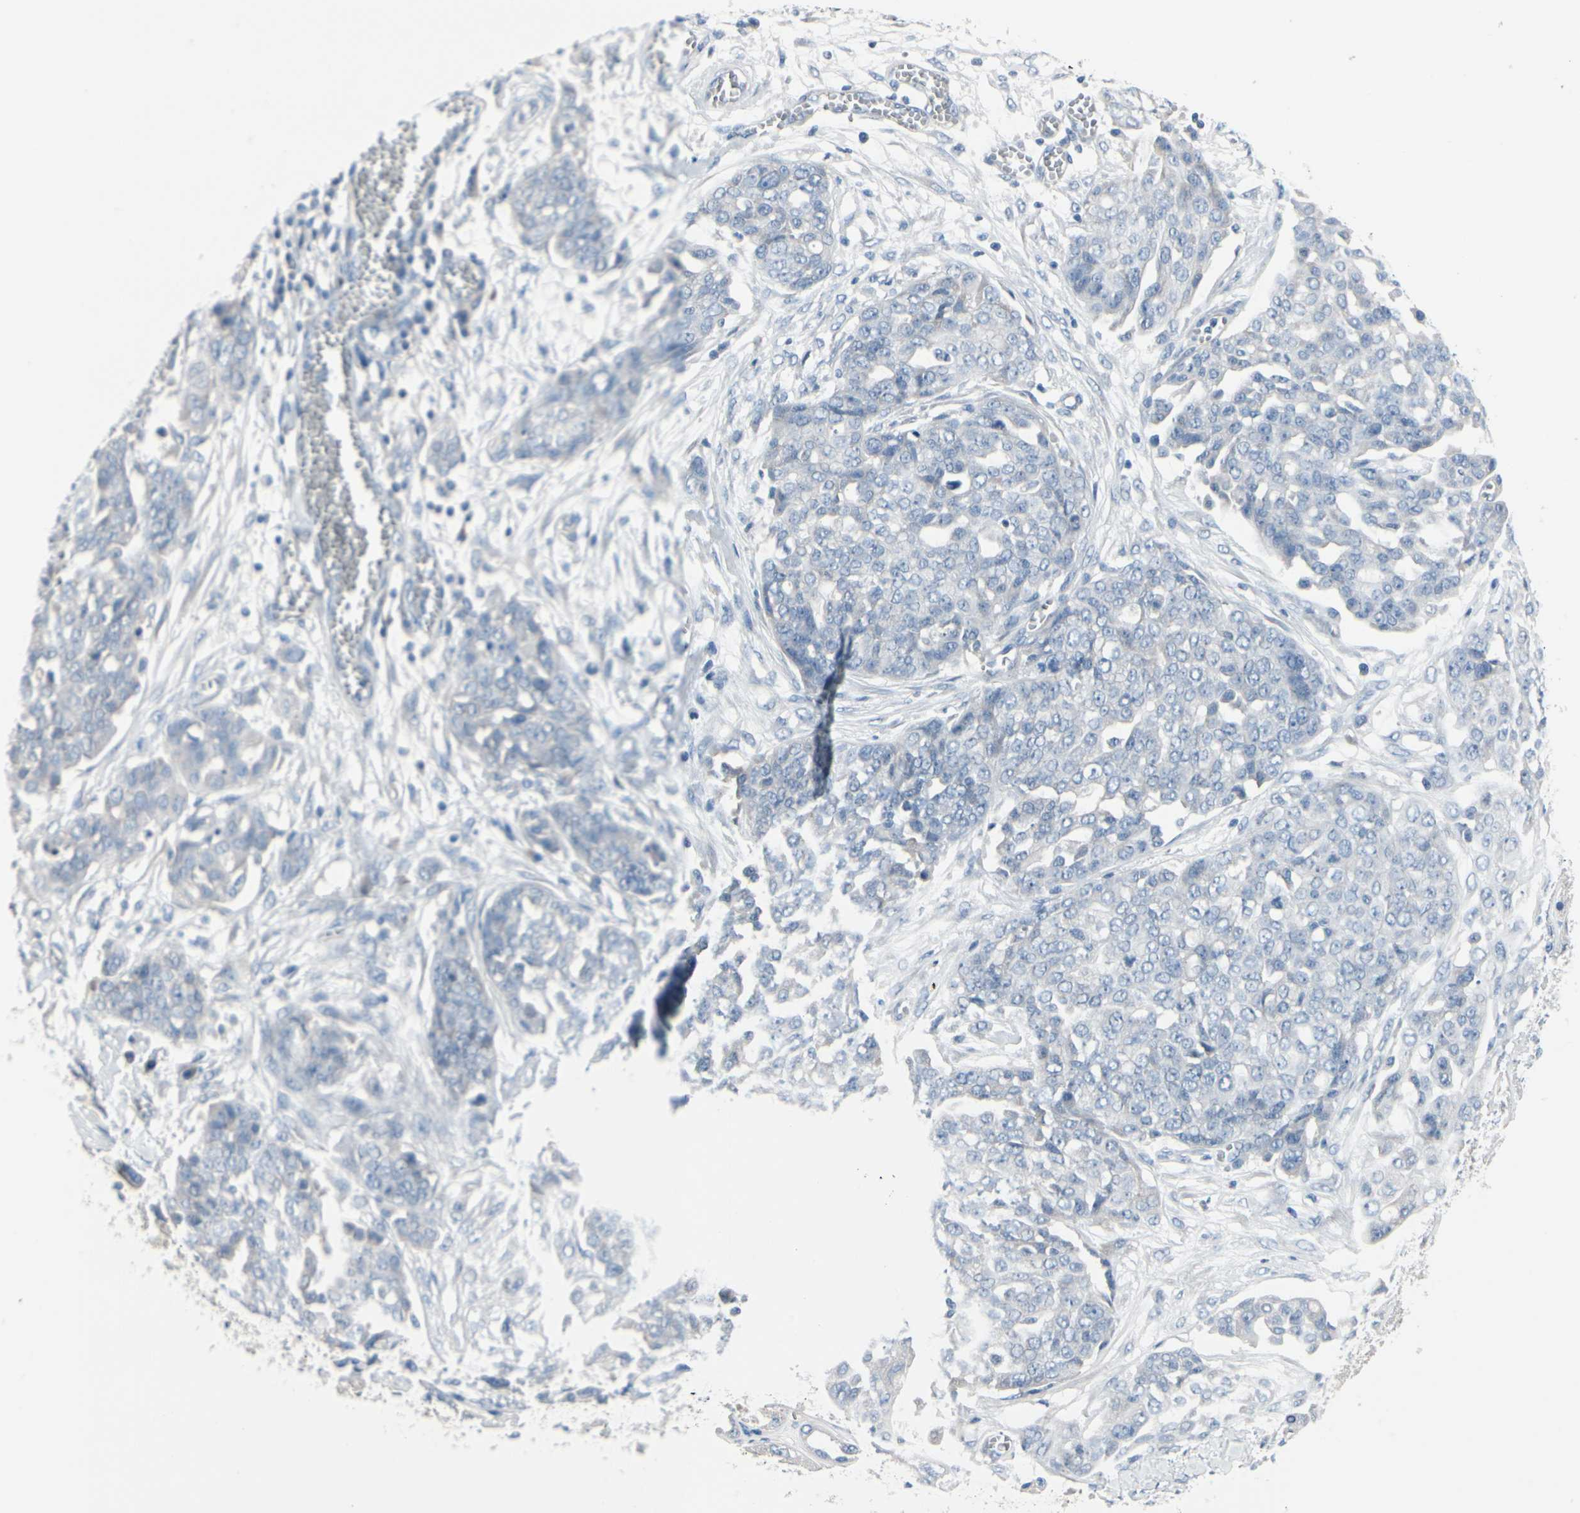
{"staining": {"intensity": "negative", "quantity": "none", "location": "none"}, "tissue": "ovarian cancer", "cell_type": "Tumor cells", "image_type": "cancer", "snomed": [{"axis": "morphology", "description": "Cystadenocarcinoma, serous, NOS"}, {"axis": "topography", "description": "Soft tissue"}, {"axis": "topography", "description": "Ovary"}], "caption": "Image shows no protein staining in tumor cells of ovarian serous cystadenocarcinoma tissue.", "gene": "PGR", "patient": {"sex": "female", "age": 57}}